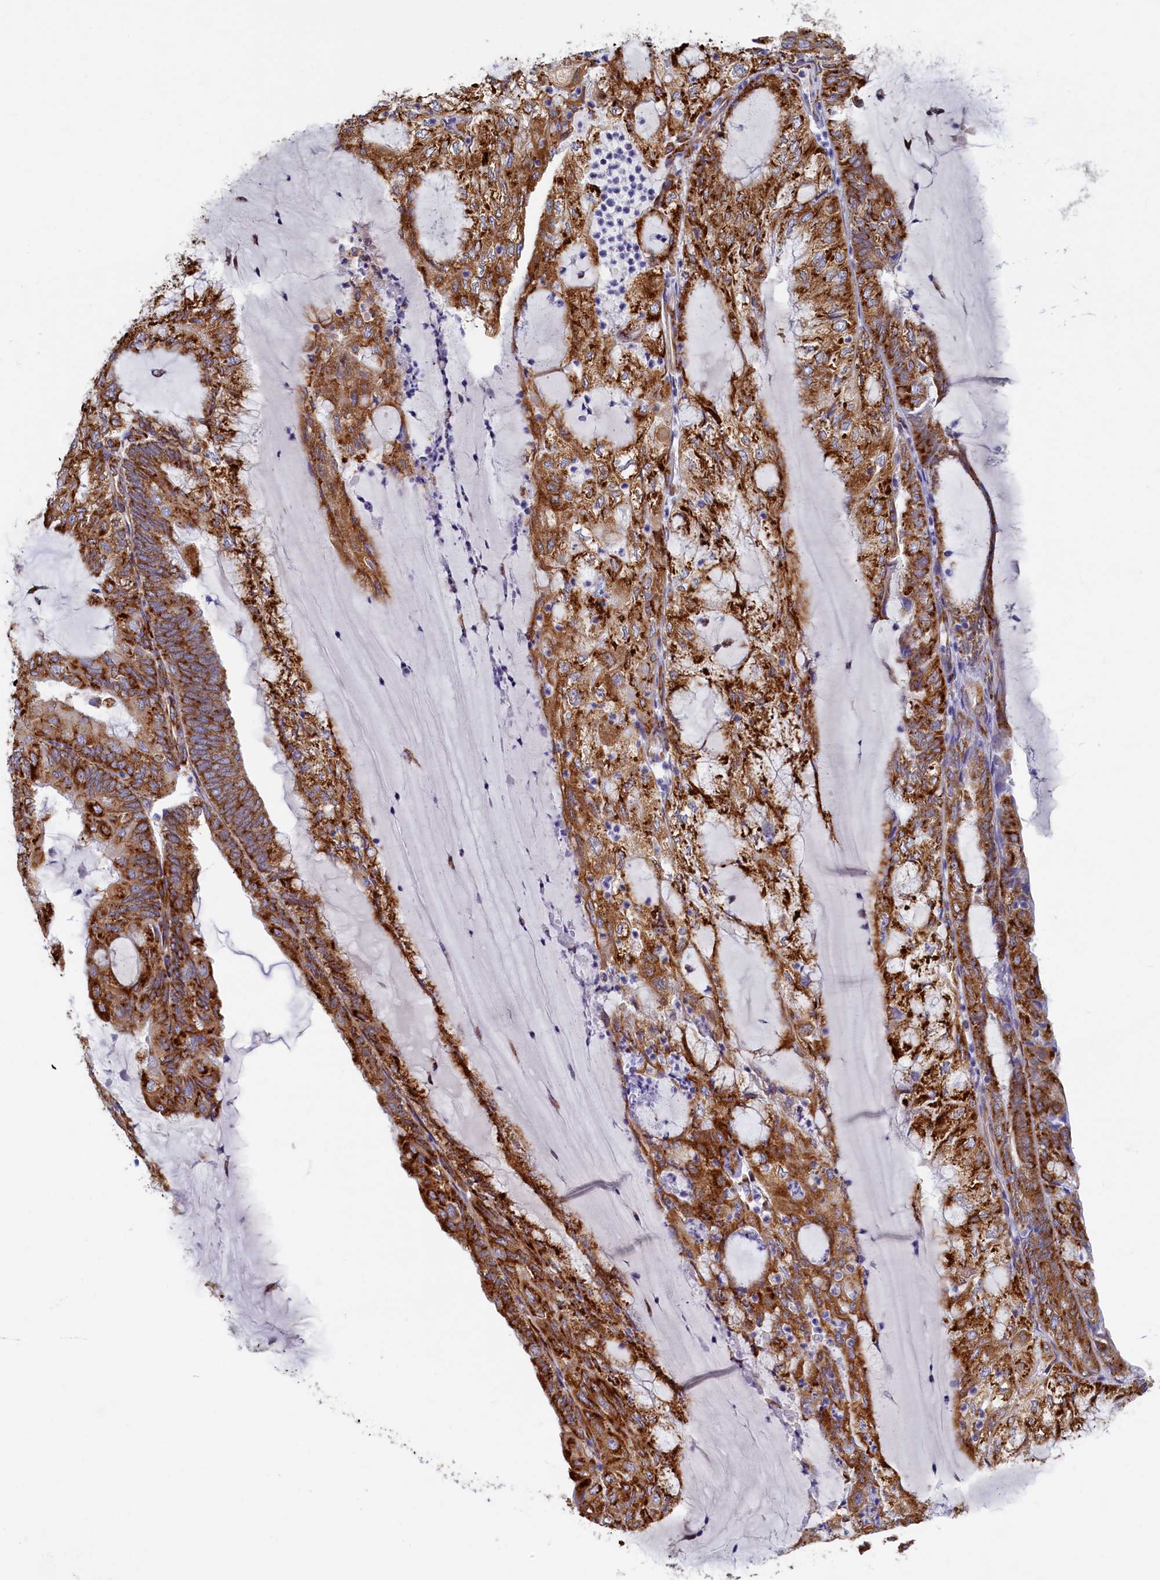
{"staining": {"intensity": "strong", "quantity": ">75%", "location": "cytoplasmic/membranous"}, "tissue": "endometrial cancer", "cell_type": "Tumor cells", "image_type": "cancer", "snomed": [{"axis": "morphology", "description": "Adenocarcinoma, NOS"}, {"axis": "topography", "description": "Endometrium"}], "caption": "Brown immunohistochemical staining in human endometrial adenocarcinoma shows strong cytoplasmic/membranous positivity in approximately >75% of tumor cells. The protein of interest is shown in brown color, while the nuclei are stained blue.", "gene": "TMEM18", "patient": {"sex": "female", "age": 81}}